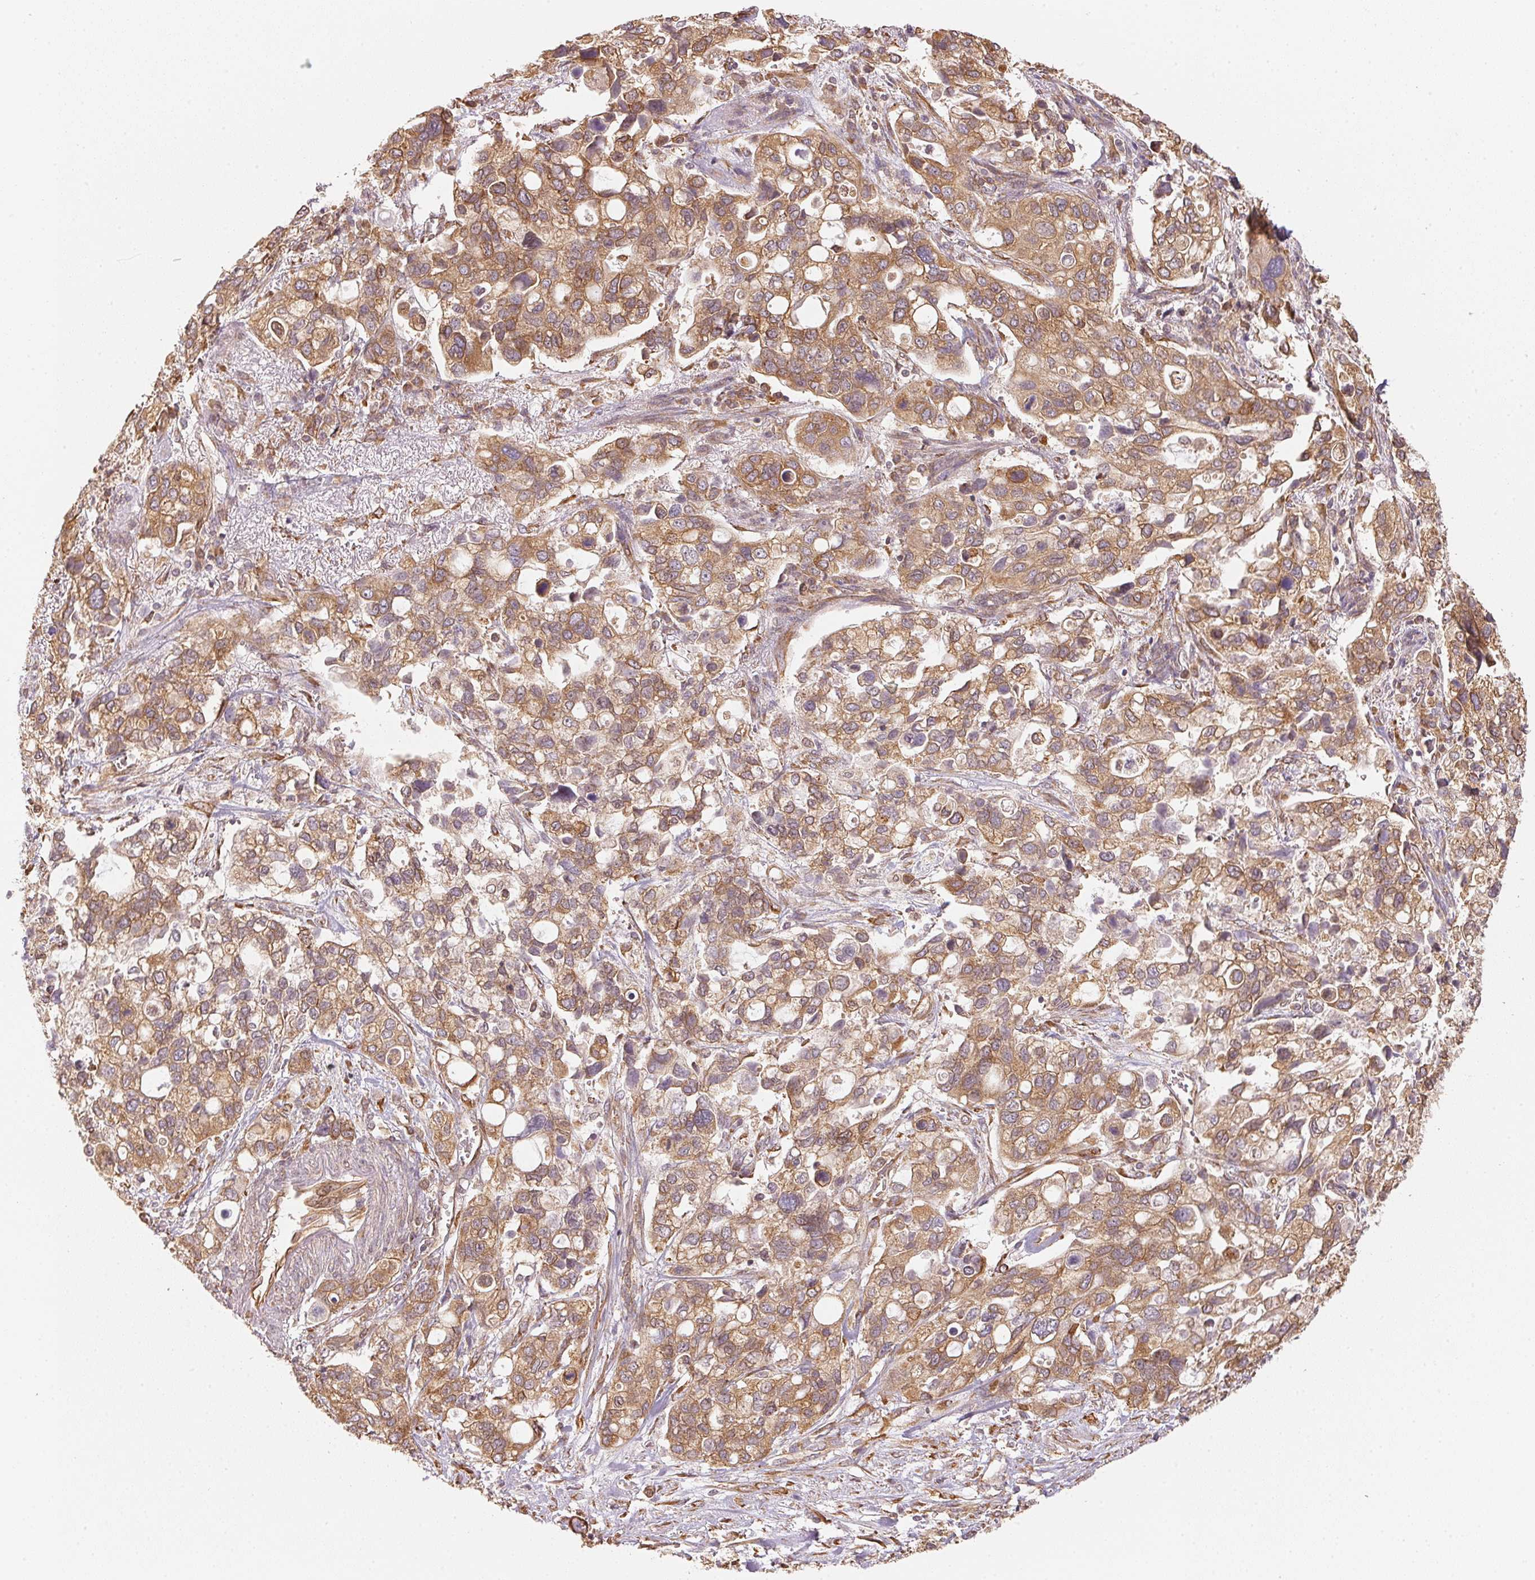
{"staining": {"intensity": "moderate", "quantity": ">75%", "location": "cytoplasmic/membranous"}, "tissue": "stomach cancer", "cell_type": "Tumor cells", "image_type": "cancer", "snomed": [{"axis": "morphology", "description": "Adenocarcinoma, NOS"}, {"axis": "topography", "description": "Stomach, upper"}], "caption": "This image displays immunohistochemistry staining of human stomach cancer, with medium moderate cytoplasmic/membranous positivity in approximately >75% of tumor cells.", "gene": "STRN4", "patient": {"sex": "female", "age": 81}}